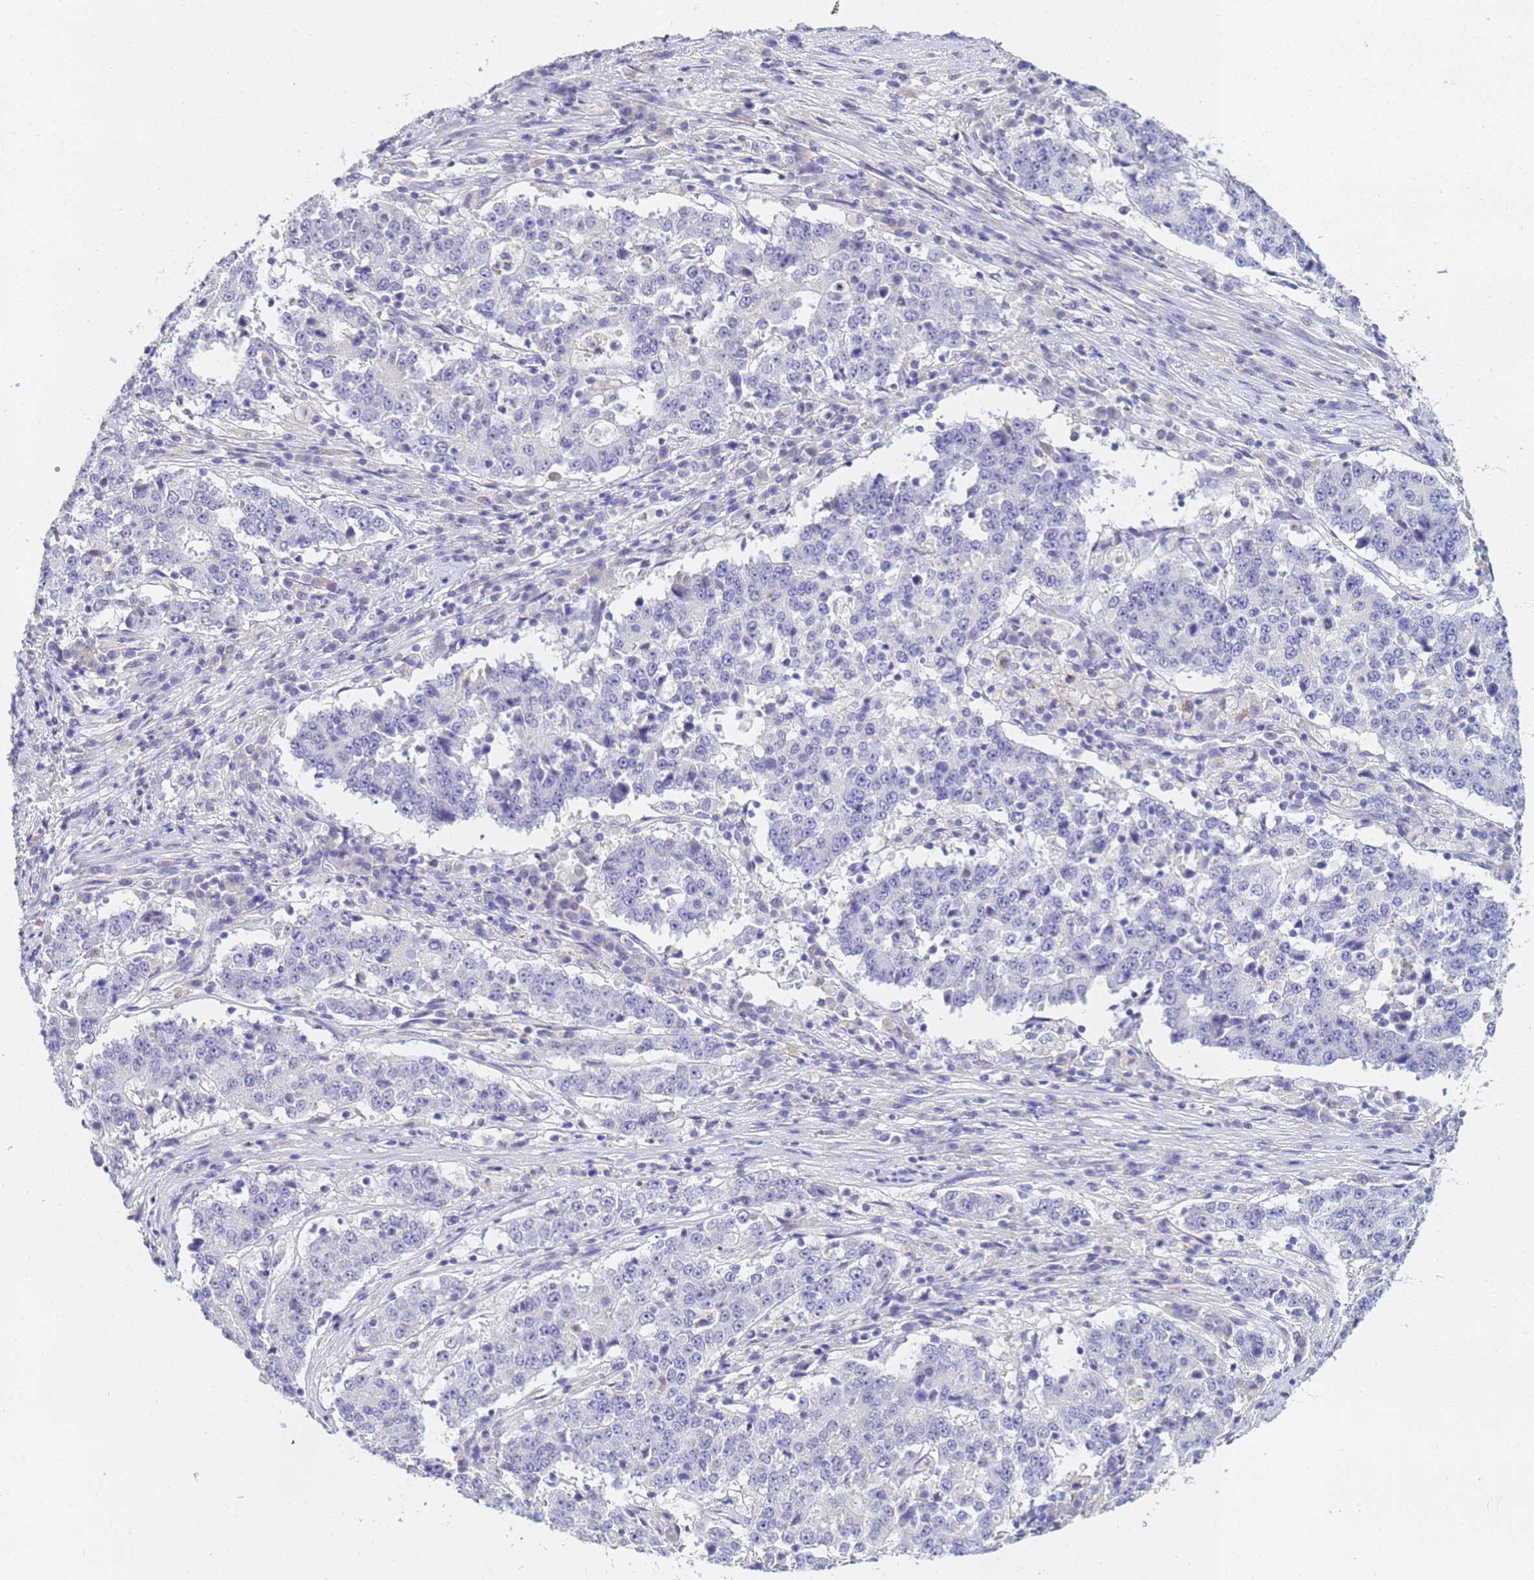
{"staining": {"intensity": "negative", "quantity": "none", "location": "none"}, "tissue": "stomach cancer", "cell_type": "Tumor cells", "image_type": "cancer", "snomed": [{"axis": "morphology", "description": "Adenocarcinoma, NOS"}, {"axis": "topography", "description": "Stomach"}], "caption": "Immunohistochemical staining of human stomach adenocarcinoma demonstrates no significant expression in tumor cells. (DAB immunohistochemistry (IHC), high magnification).", "gene": "B3GNT8", "patient": {"sex": "male", "age": 59}}